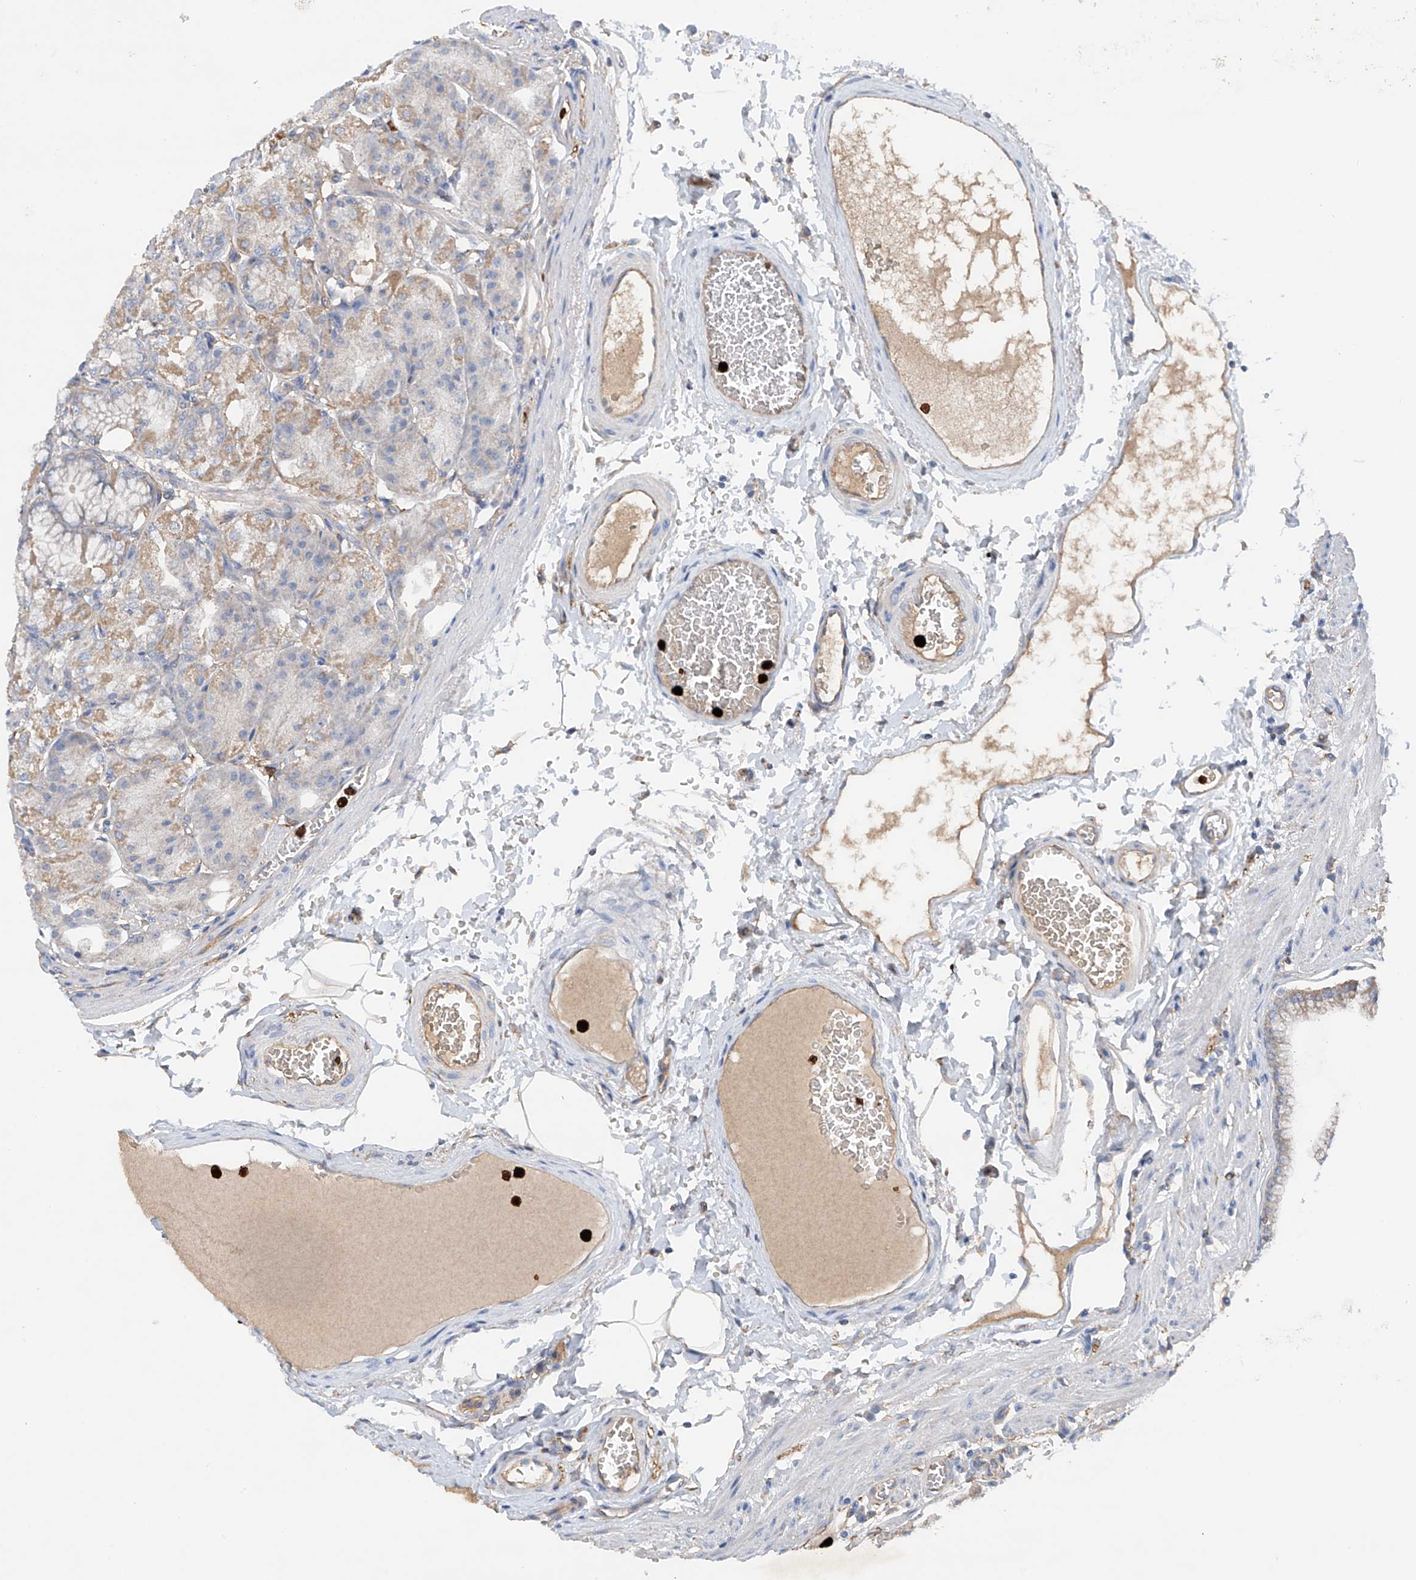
{"staining": {"intensity": "moderate", "quantity": "25%-75%", "location": "cytoplasmic/membranous"}, "tissue": "stomach", "cell_type": "Glandular cells", "image_type": "normal", "snomed": [{"axis": "morphology", "description": "Normal tissue, NOS"}, {"axis": "topography", "description": "Stomach, lower"}], "caption": "Protein staining shows moderate cytoplasmic/membranous staining in about 25%-75% of glandular cells in normal stomach. The staining was performed using DAB (3,3'-diaminobenzidine) to visualize the protein expression in brown, while the nuclei were stained in blue with hematoxylin (Magnification: 20x).", "gene": "PHACTR2", "patient": {"sex": "male", "age": 71}}